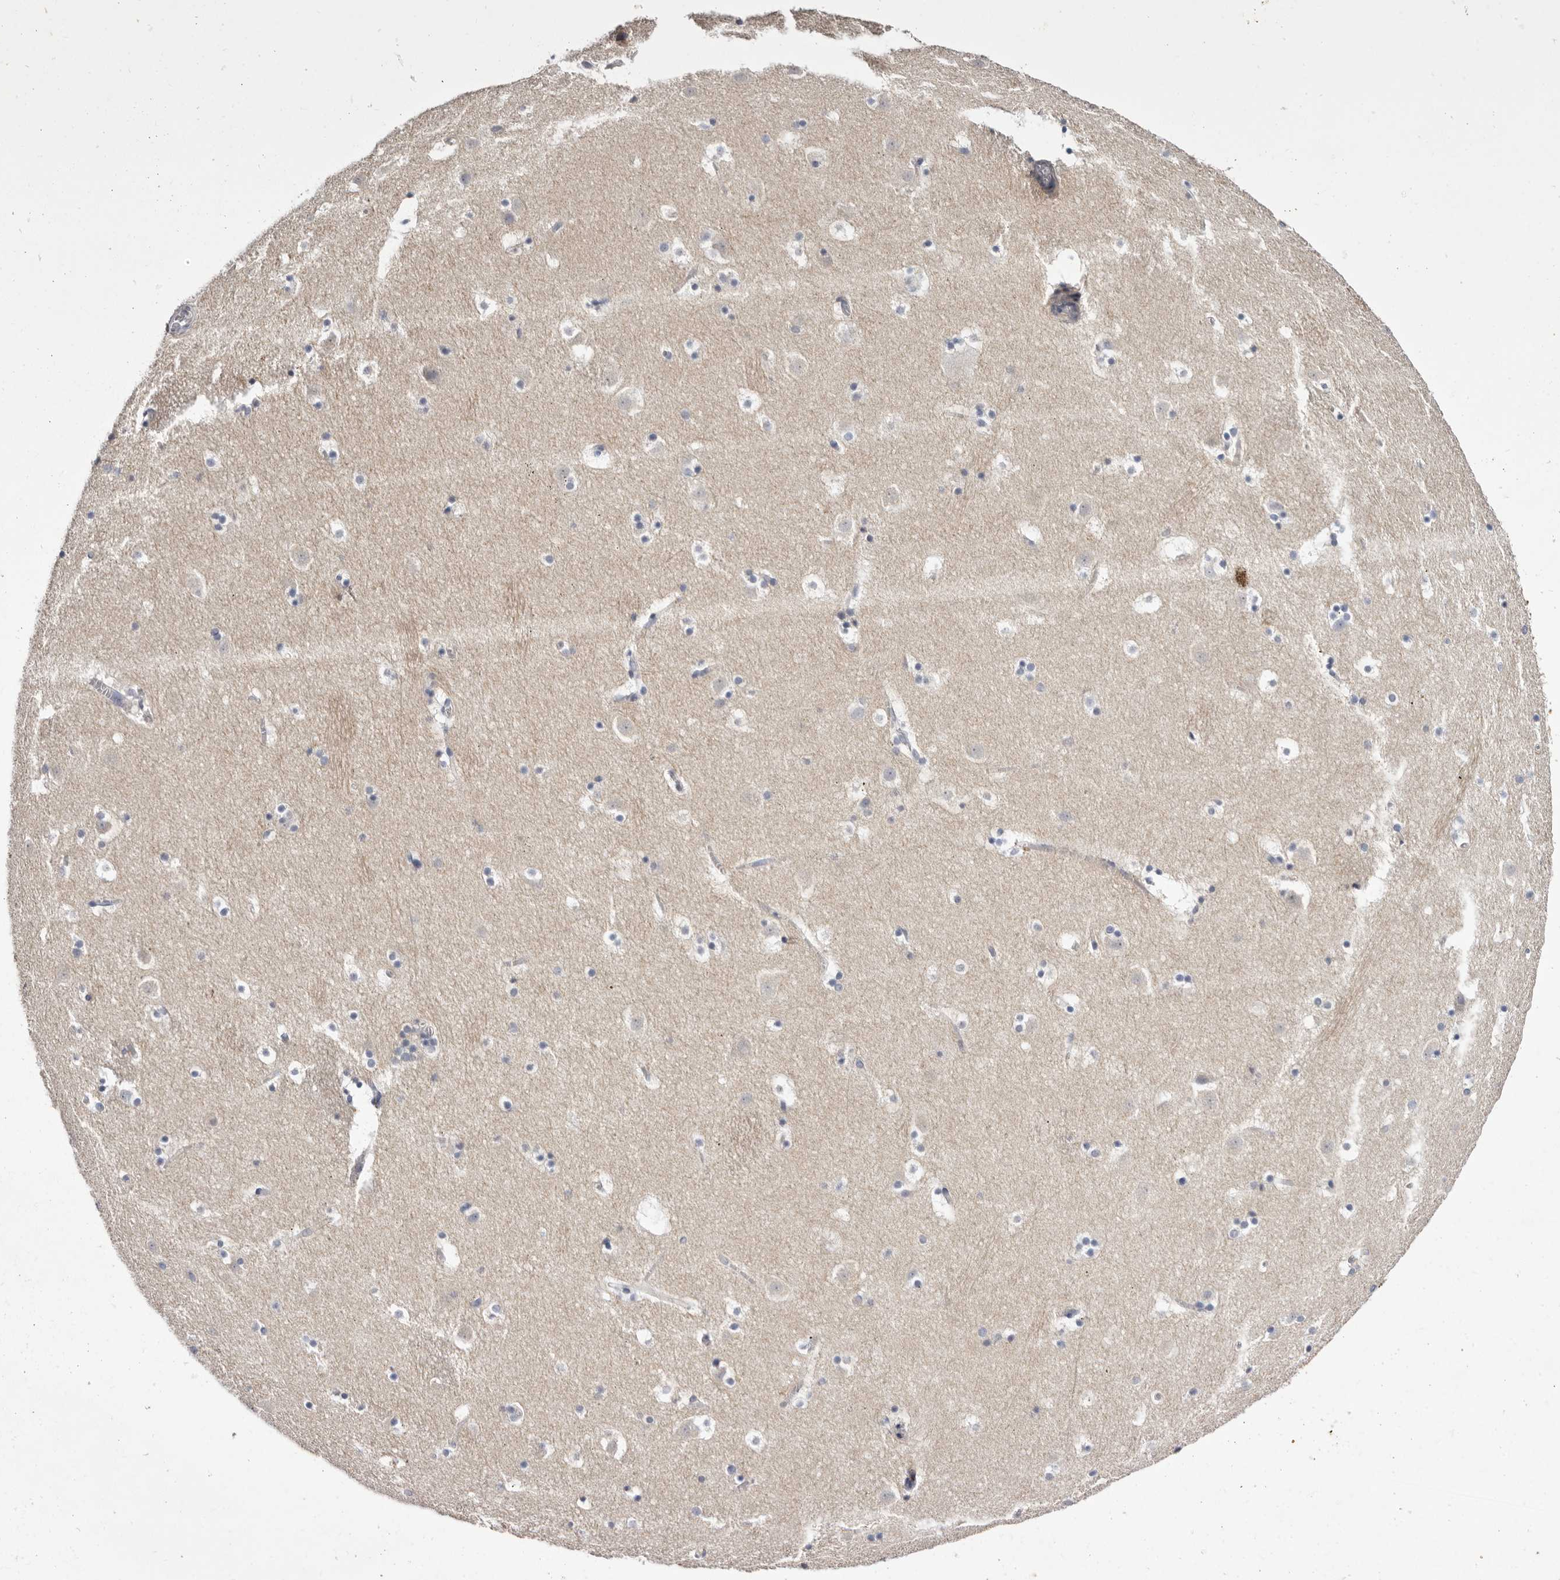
{"staining": {"intensity": "moderate", "quantity": "<25%", "location": "cytoplasmic/membranous"}, "tissue": "caudate", "cell_type": "Glial cells", "image_type": "normal", "snomed": [{"axis": "morphology", "description": "Normal tissue, NOS"}, {"axis": "topography", "description": "Lateral ventricle wall"}], "caption": "This photomicrograph reveals unremarkable caudate stained with immunohistochemistry to label a protein in brown. The cytoplasmic/membranous of glial cells show moderate positivity for the protein. Nuclei are counter-stained blue.", "gene": "S1PR5", "patient": {"sex": "male", "age": 45}}